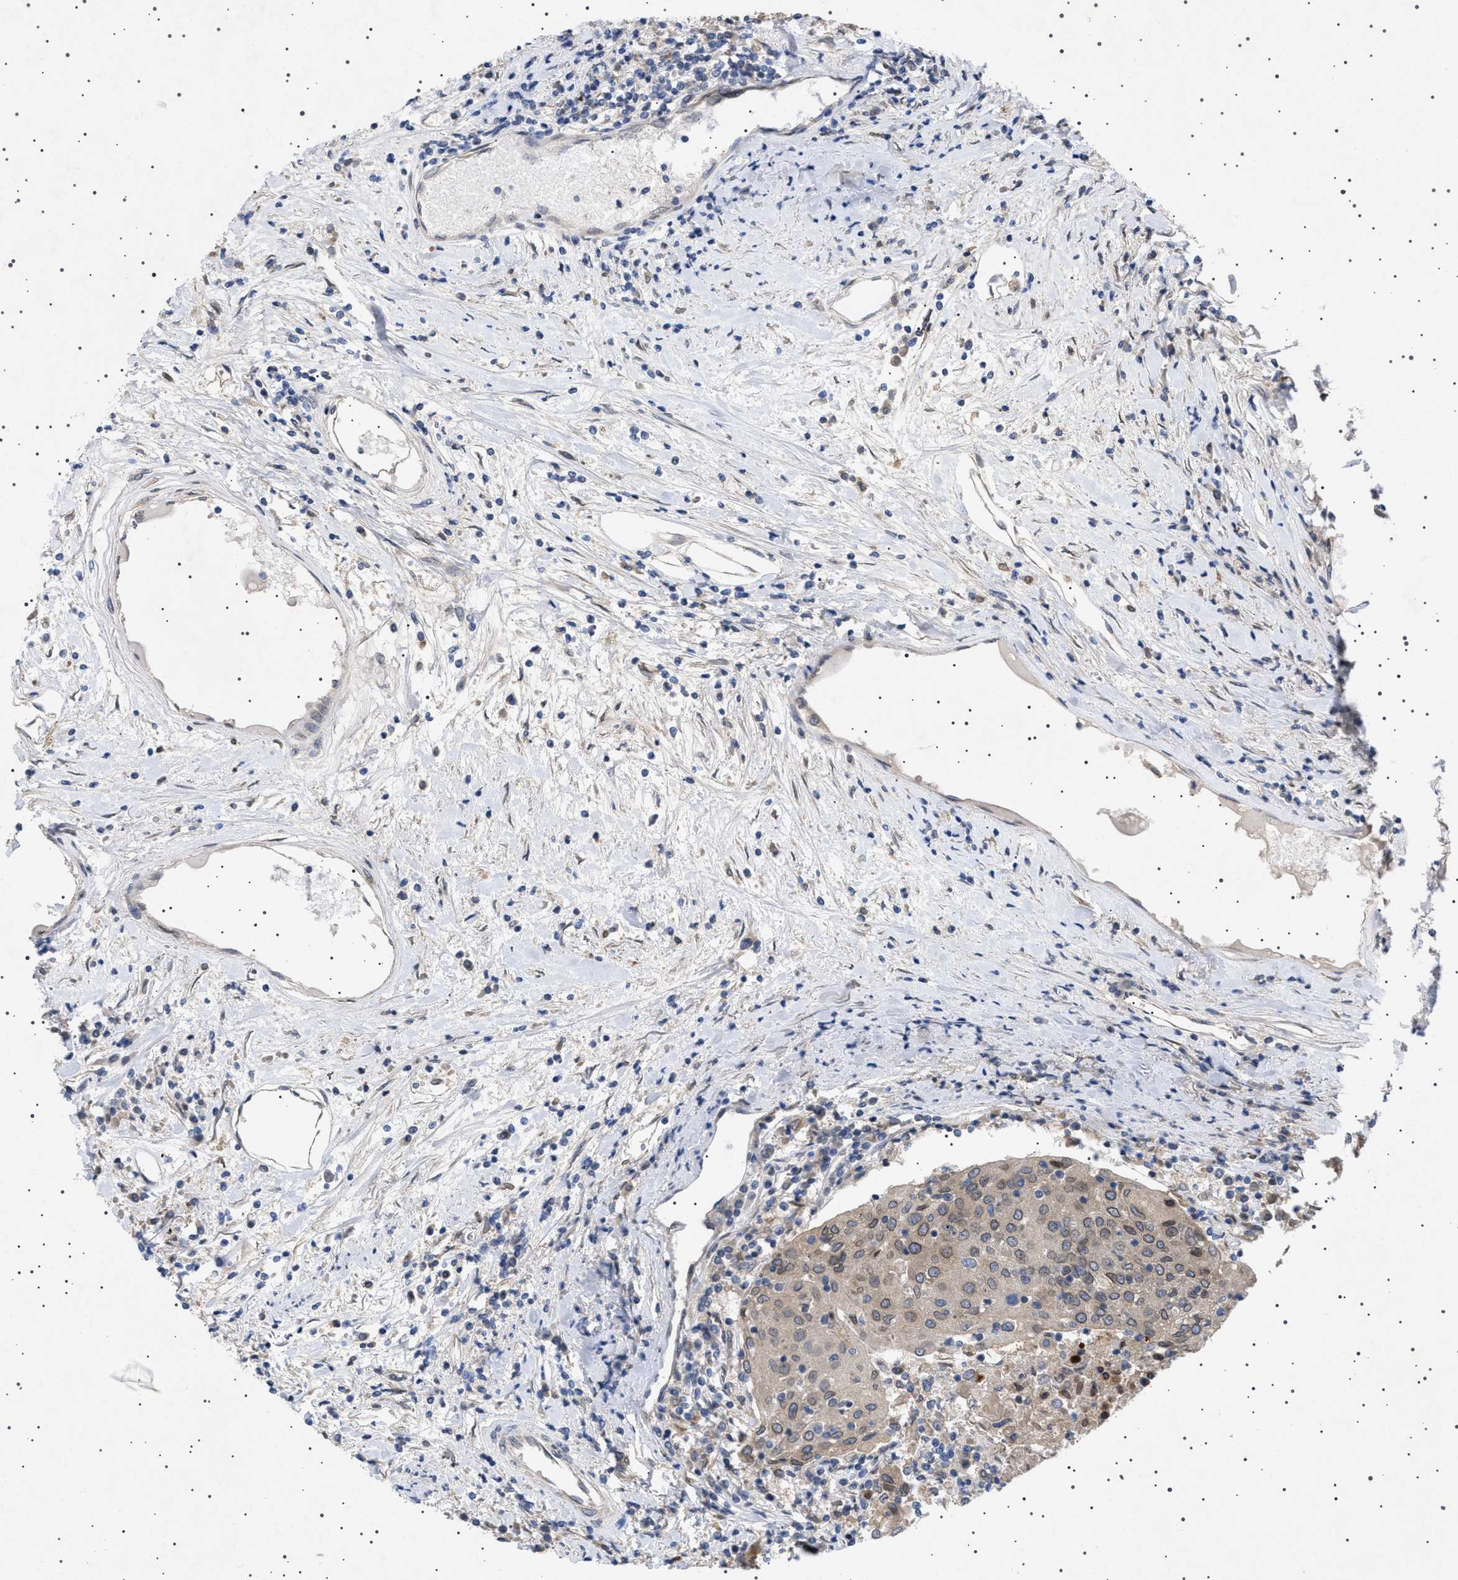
{"staining": {"intensity": "moderate", "quantity": ">75%", "location": "cytoplasmic/membranous,nuclear"}, "tissue": "urothelial cancer", "cell_type": "Tumor cells", "image_type": "cancer", "snomed": [{"axis": "morphology", "description": "Urothelial carcinoma, High grade"}, {"axis": "topography", "description": "Urinary bladder"}], "caption": "About >75% of tumor cells in human urothelial carcinoma (high-grade) show moderate cytoplasmic/membranous and nuclear protein staining as visualized by brown immunohistochemical staining.", "gene": "NUP93", "patient": {"sex": "female", "age": 85}}